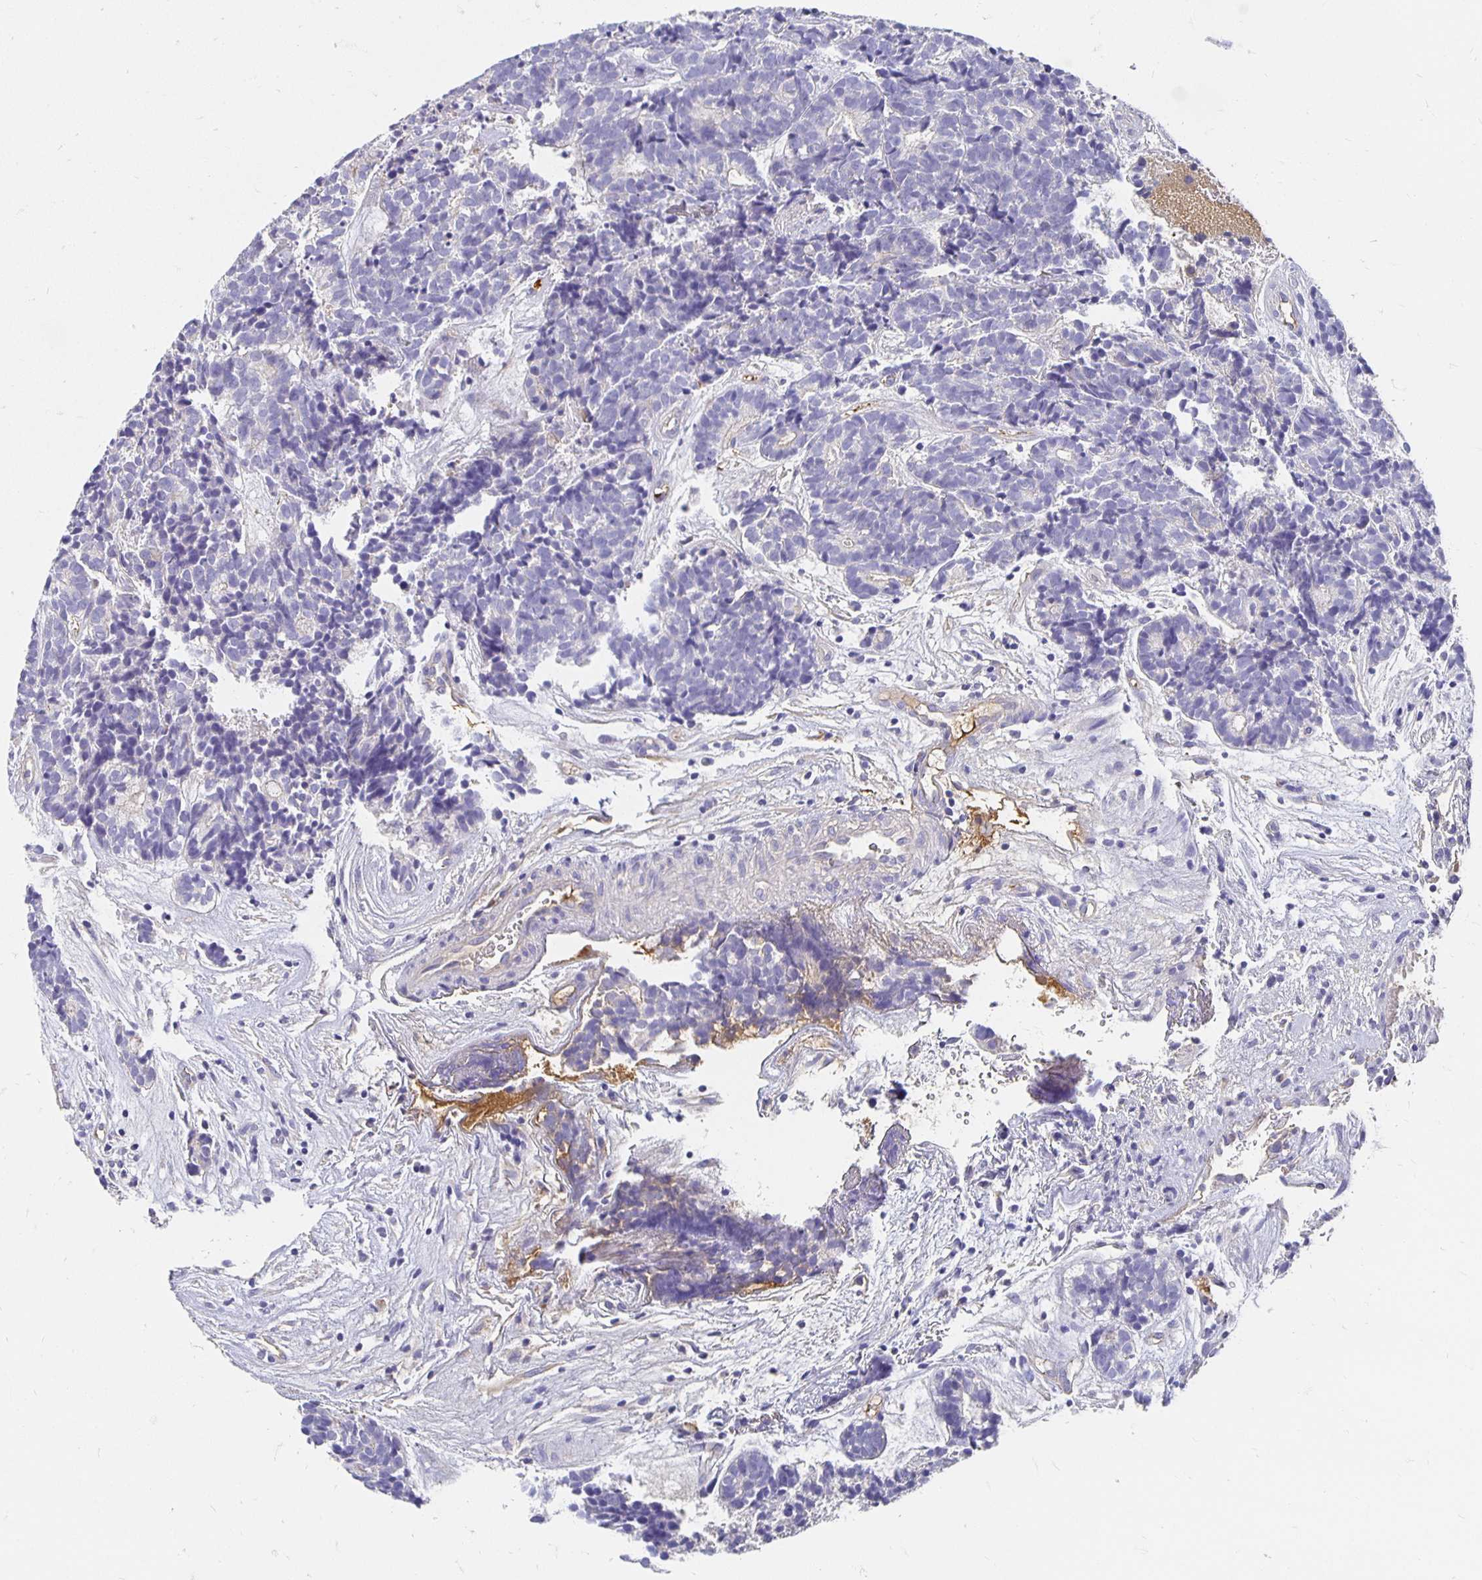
{"staining": {"intensity": "negative", "quantity": "none", "location": "none"}, "tissue": "head and neck cancer", "cell_type": "Tumor cells", "image_type": "cancer", "snomed": [{"axis": "morphology", "description": "Adenocarcinoma, NOS"}, {"axis": "topography", "description": "Head-Neck"}], "caption": "A histopathology image of head and neck adenocarcinoma stained for a protein reveals no brown staining in tumor cells.", "gene": "APOB", "patient": {"sex": "female", "age": 81}}